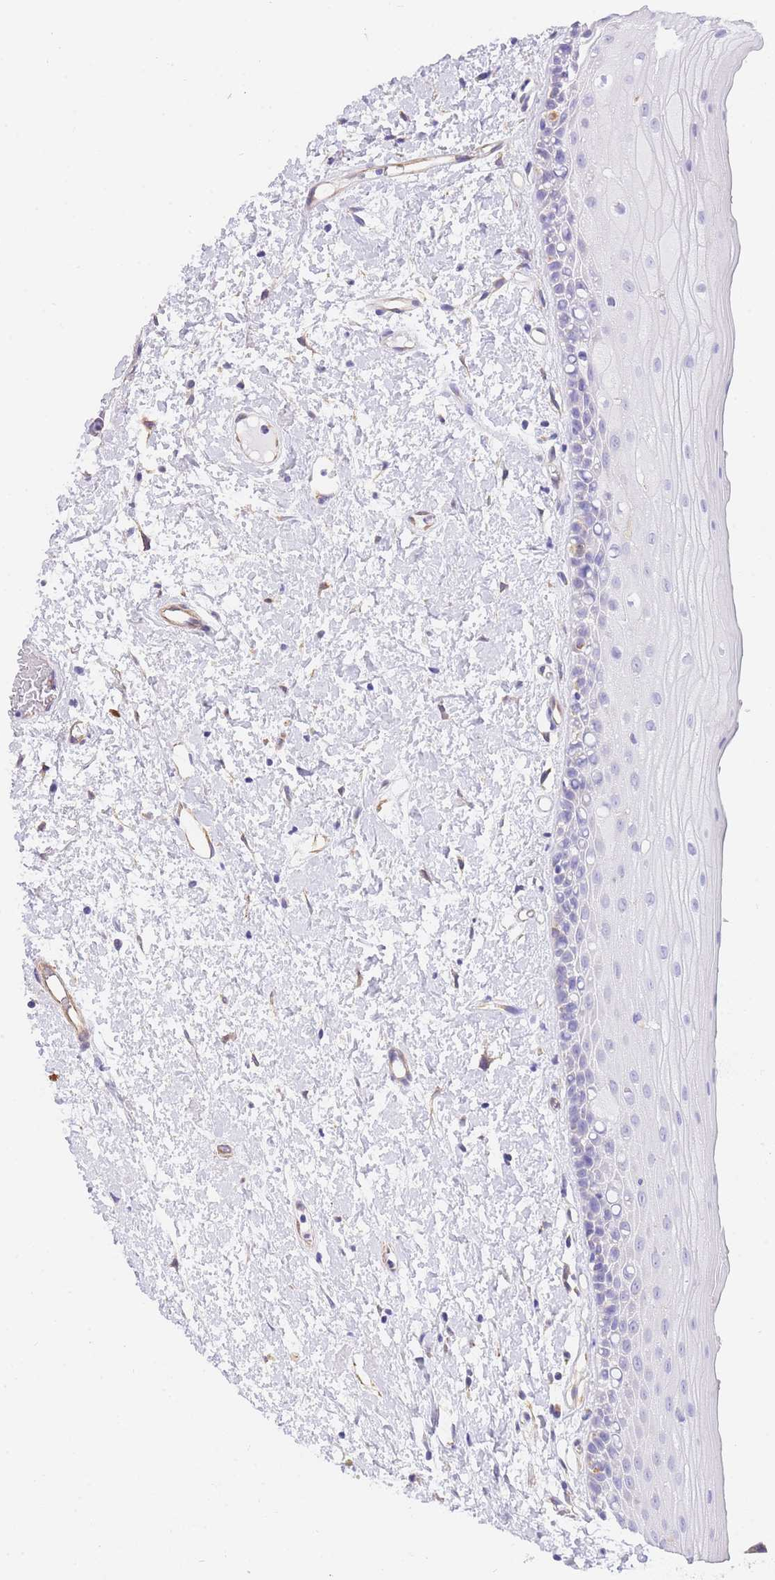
{"staining": {"intensity": "negative", "quantity": "none", "location": "none"}, "tissue": "oral mucosa", "cell_type": "Squamous epithelial cells", "image_type": "normal", "snomed": [{"axis": "morphology", "description": "Normal tissue, NOS"}, {"axis": "topography", "description": "Oral tissue"}], "caption": "This is a micrograph of immunohistochemistry staining of normal oral mucosa, which shows no positivity in squamous epithelial cells.", "gene": "SRSF12", "patient": {"sex": "female", "age": 76}}